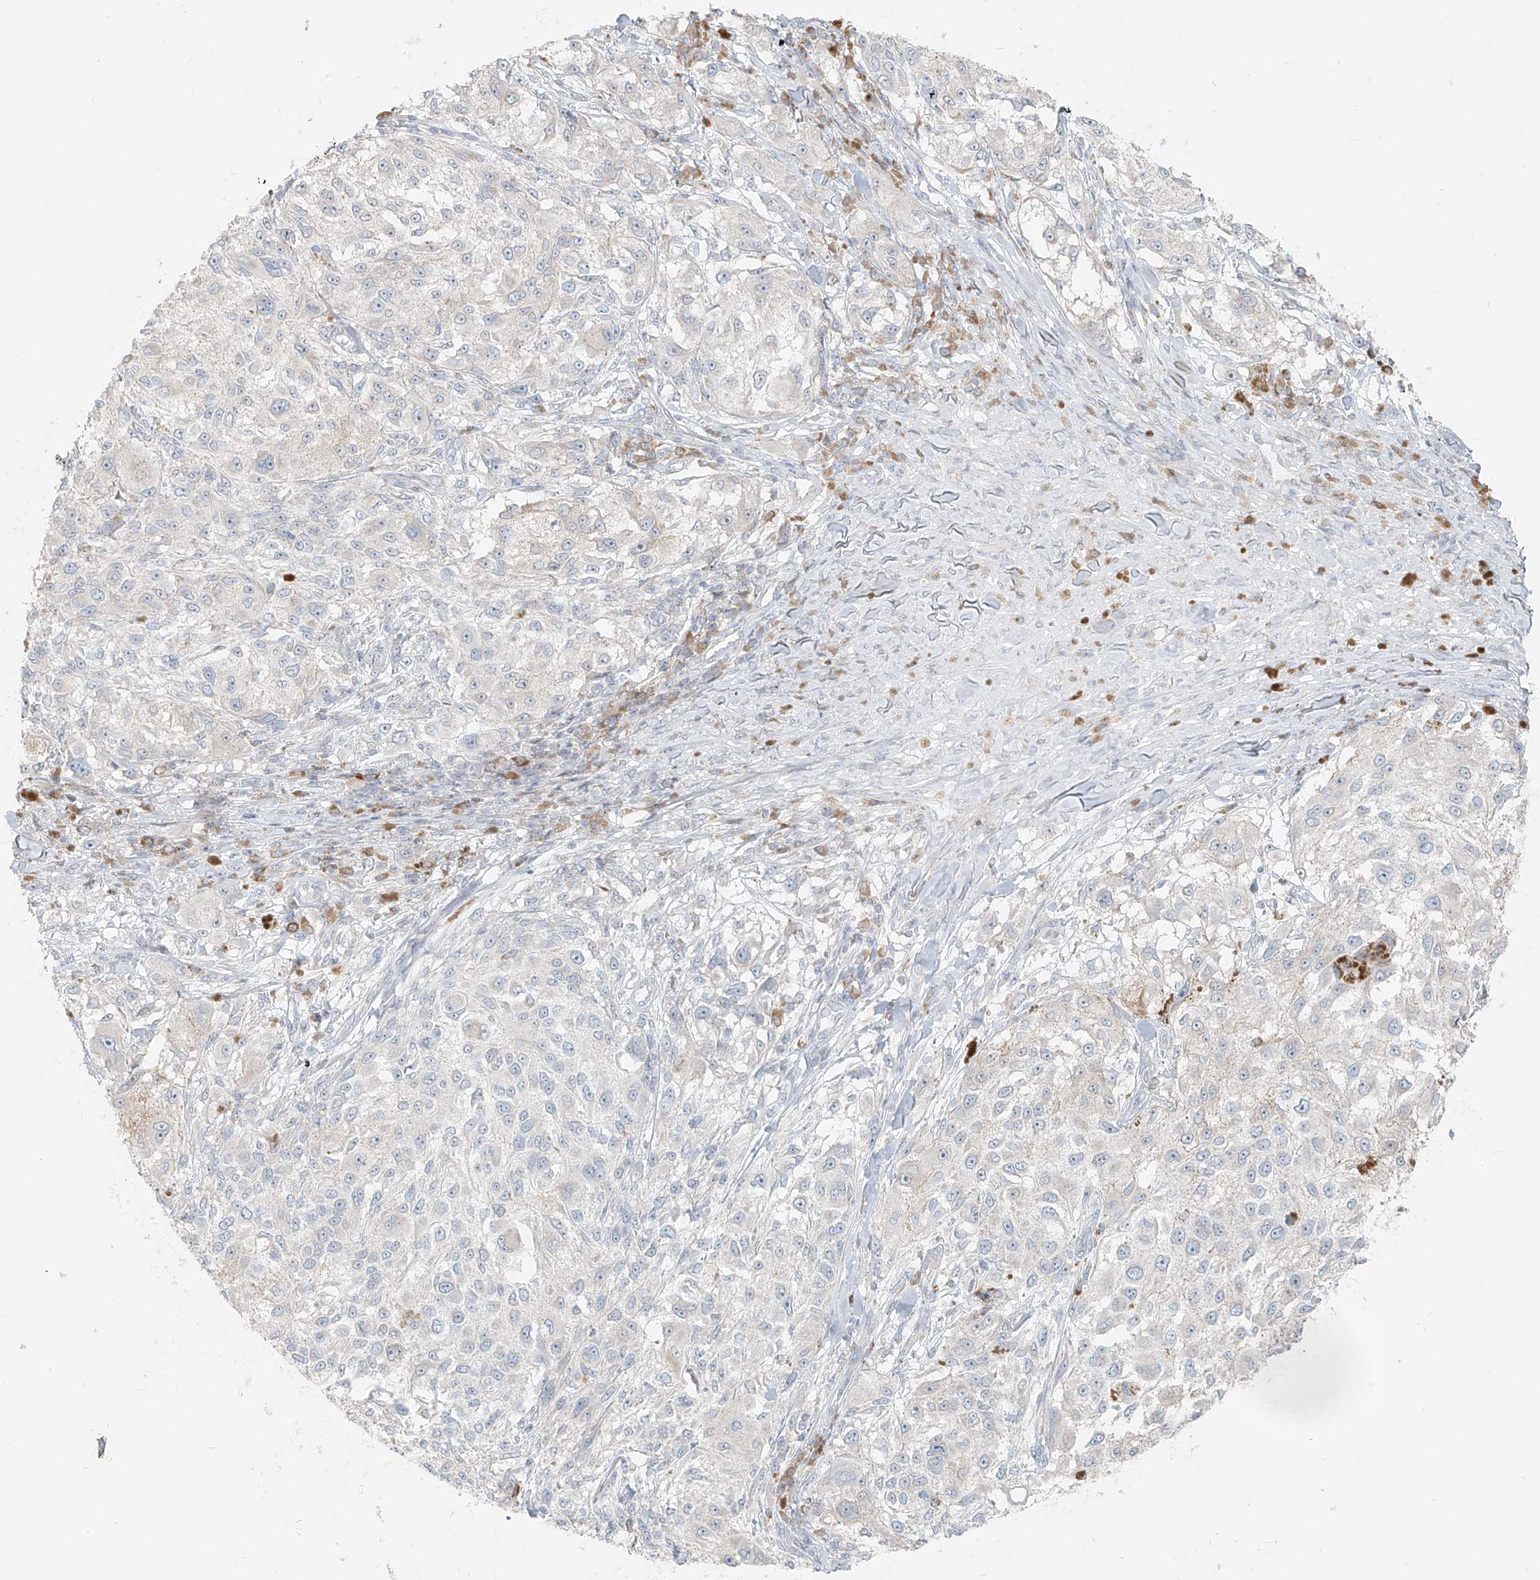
{"staining": {"intensity": "negative", "quantity": "none", "location": "none"}, "tissue": "melanoma", "cell_type": "Tumor cells", "image_type": "cancer", "snomed": [{"axis": "morphology", "description": "Necrosis, NOS"}, {"axis": "morphology", "description": "Malignant melanoma, NOS"}, {"axis": "topography", "description": "Skin"}], "caption": "Immunohistochemical staining of human malignant melanoma exhibits no significant positivity in tumor cells.", "gene": "UST", "patient": {"sex": "female", "age": 87}}